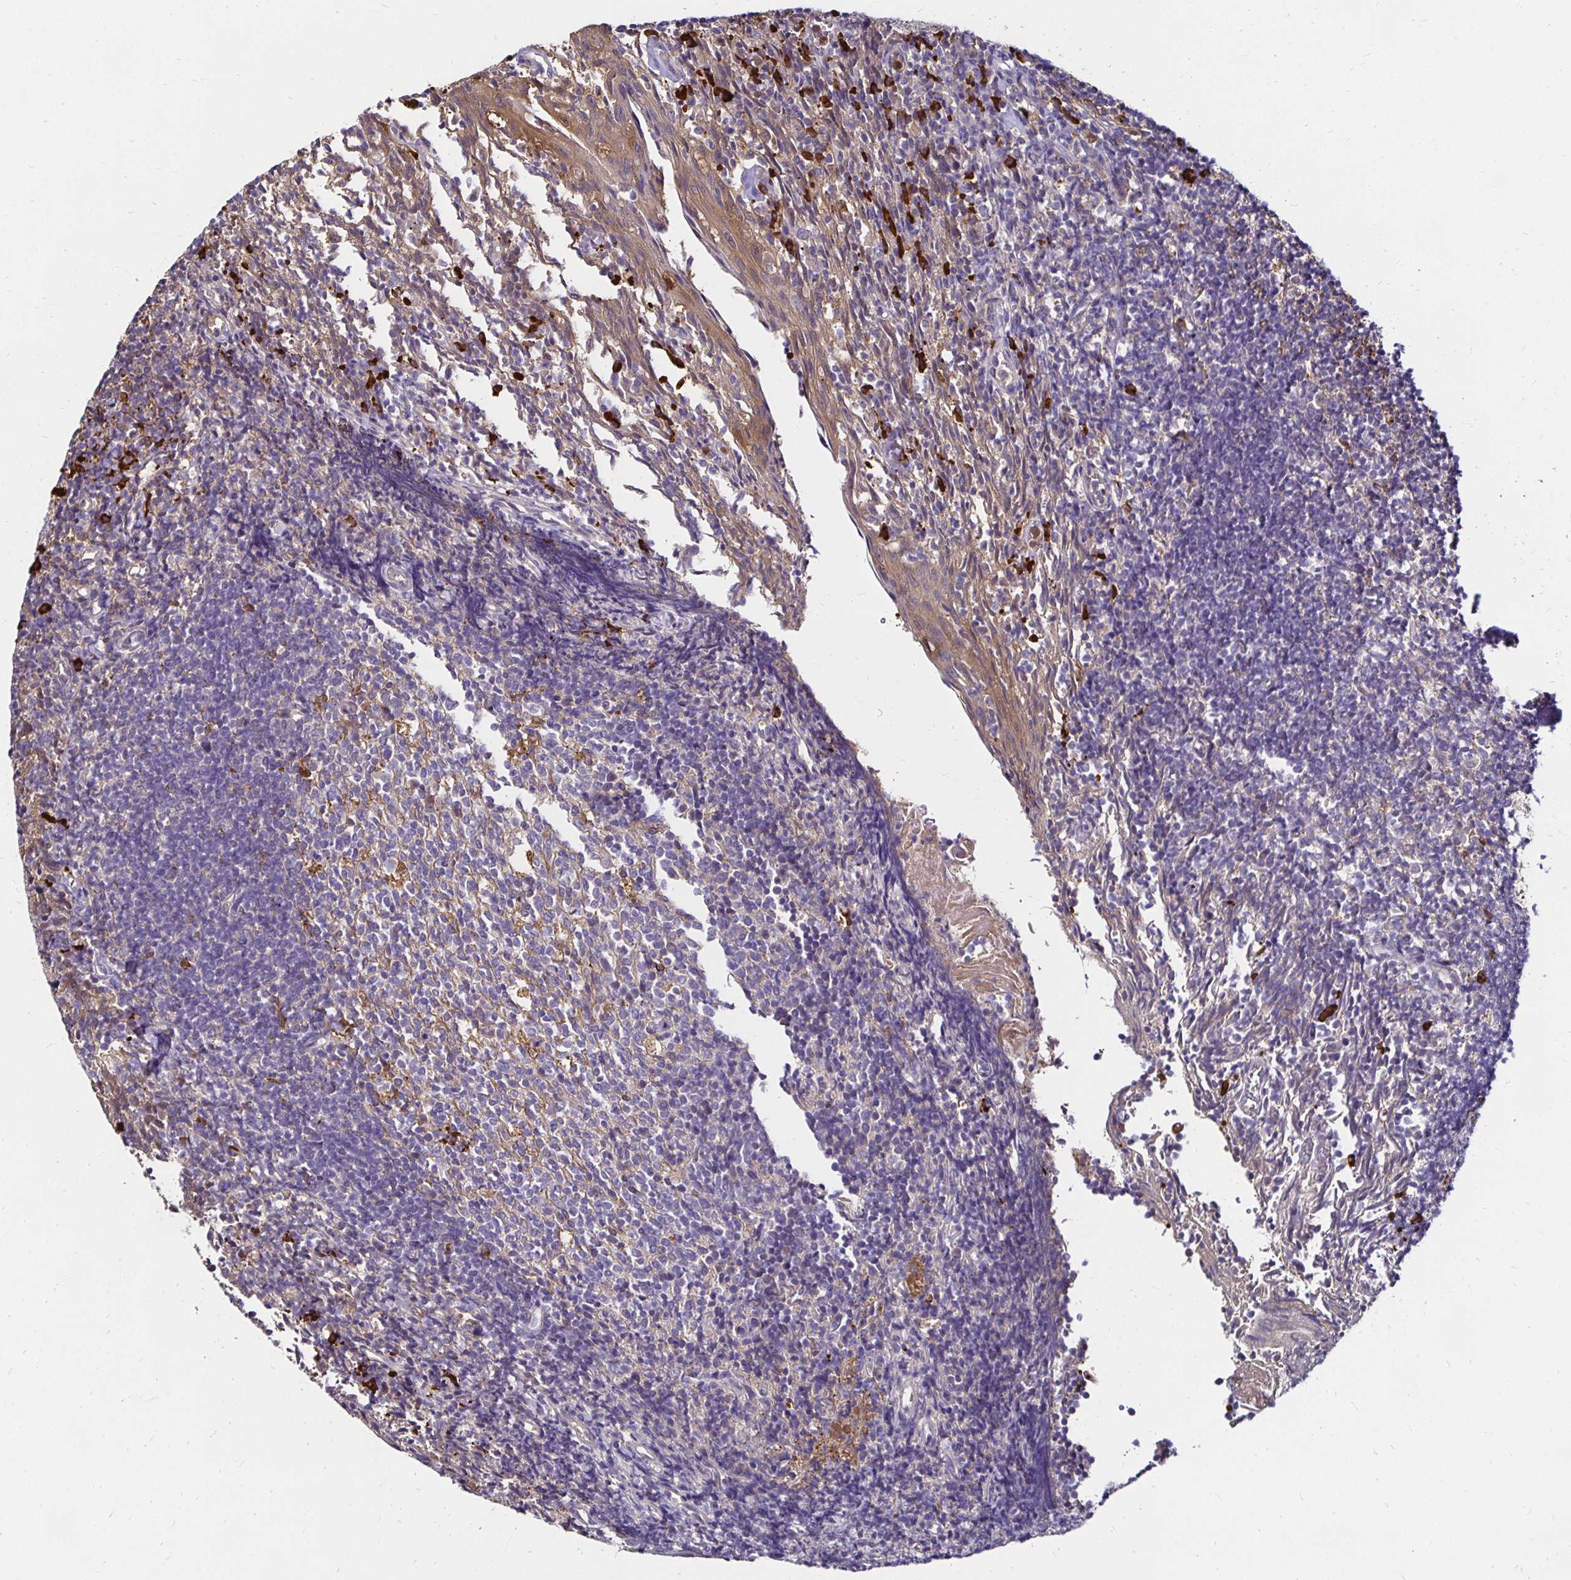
{"staining": {"intensity": "moderate", "quantity": "<25%", "location": "cytoplasmic/membranous"}, "tissue": "tonsil", "cell_type": "Germinal center cells", "image_type": "normal", "snomed": [{"axis": "morphology", "description": "Normal tissue, NOS"}, {"axis": "topography", "description": "Tonsil"}], "caption": "Immunohistochemistry (IHC) of benign human tonsil shows low levels of moderate cytoplasmic/membranous positivity in approximately <25% of germinal center cells.", "gene": "TXN", "patient": {"sex": "female", "age": 10}}